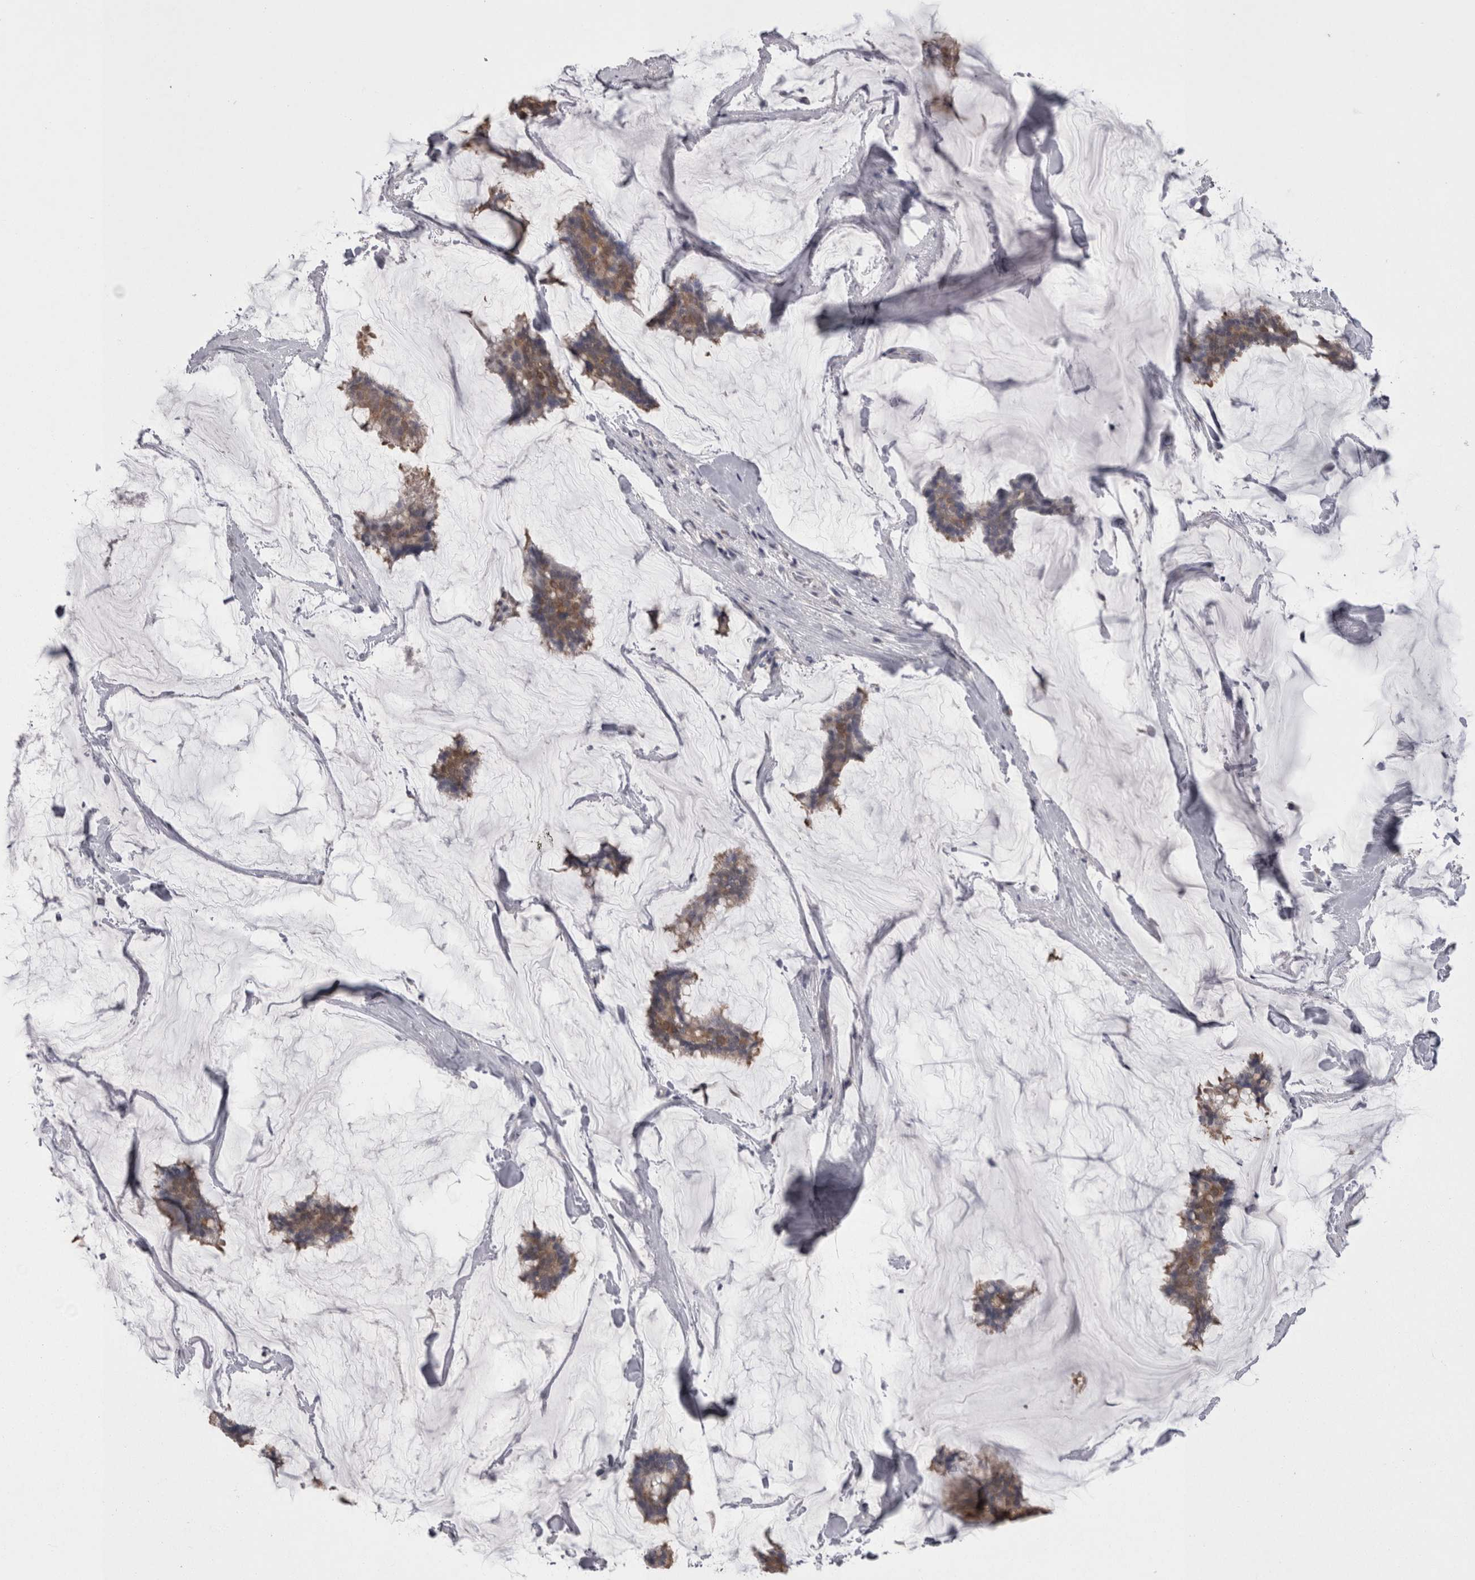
{"staining": {"intensity": "weak", "quantity": ">75%", "location": "cytoplasmic/membranous"}, "tissue": "breast cancer", "cell_type": "Tumor cells", "image_type": "cancer", "snomed": [{"axis": "morphology", "description": "Duct carcinoma"}, {"axis": "topography", "description": "Breast"}], "caption": "IHC micrograph of breast cancer stained for a protein (brown), which demonstrates low levels of weak cytoplasmic/membranous expression in approximately >75% of tumor cells.", "gene": "CAMK2D", "patient": {"sex": "female", "age": 93}}